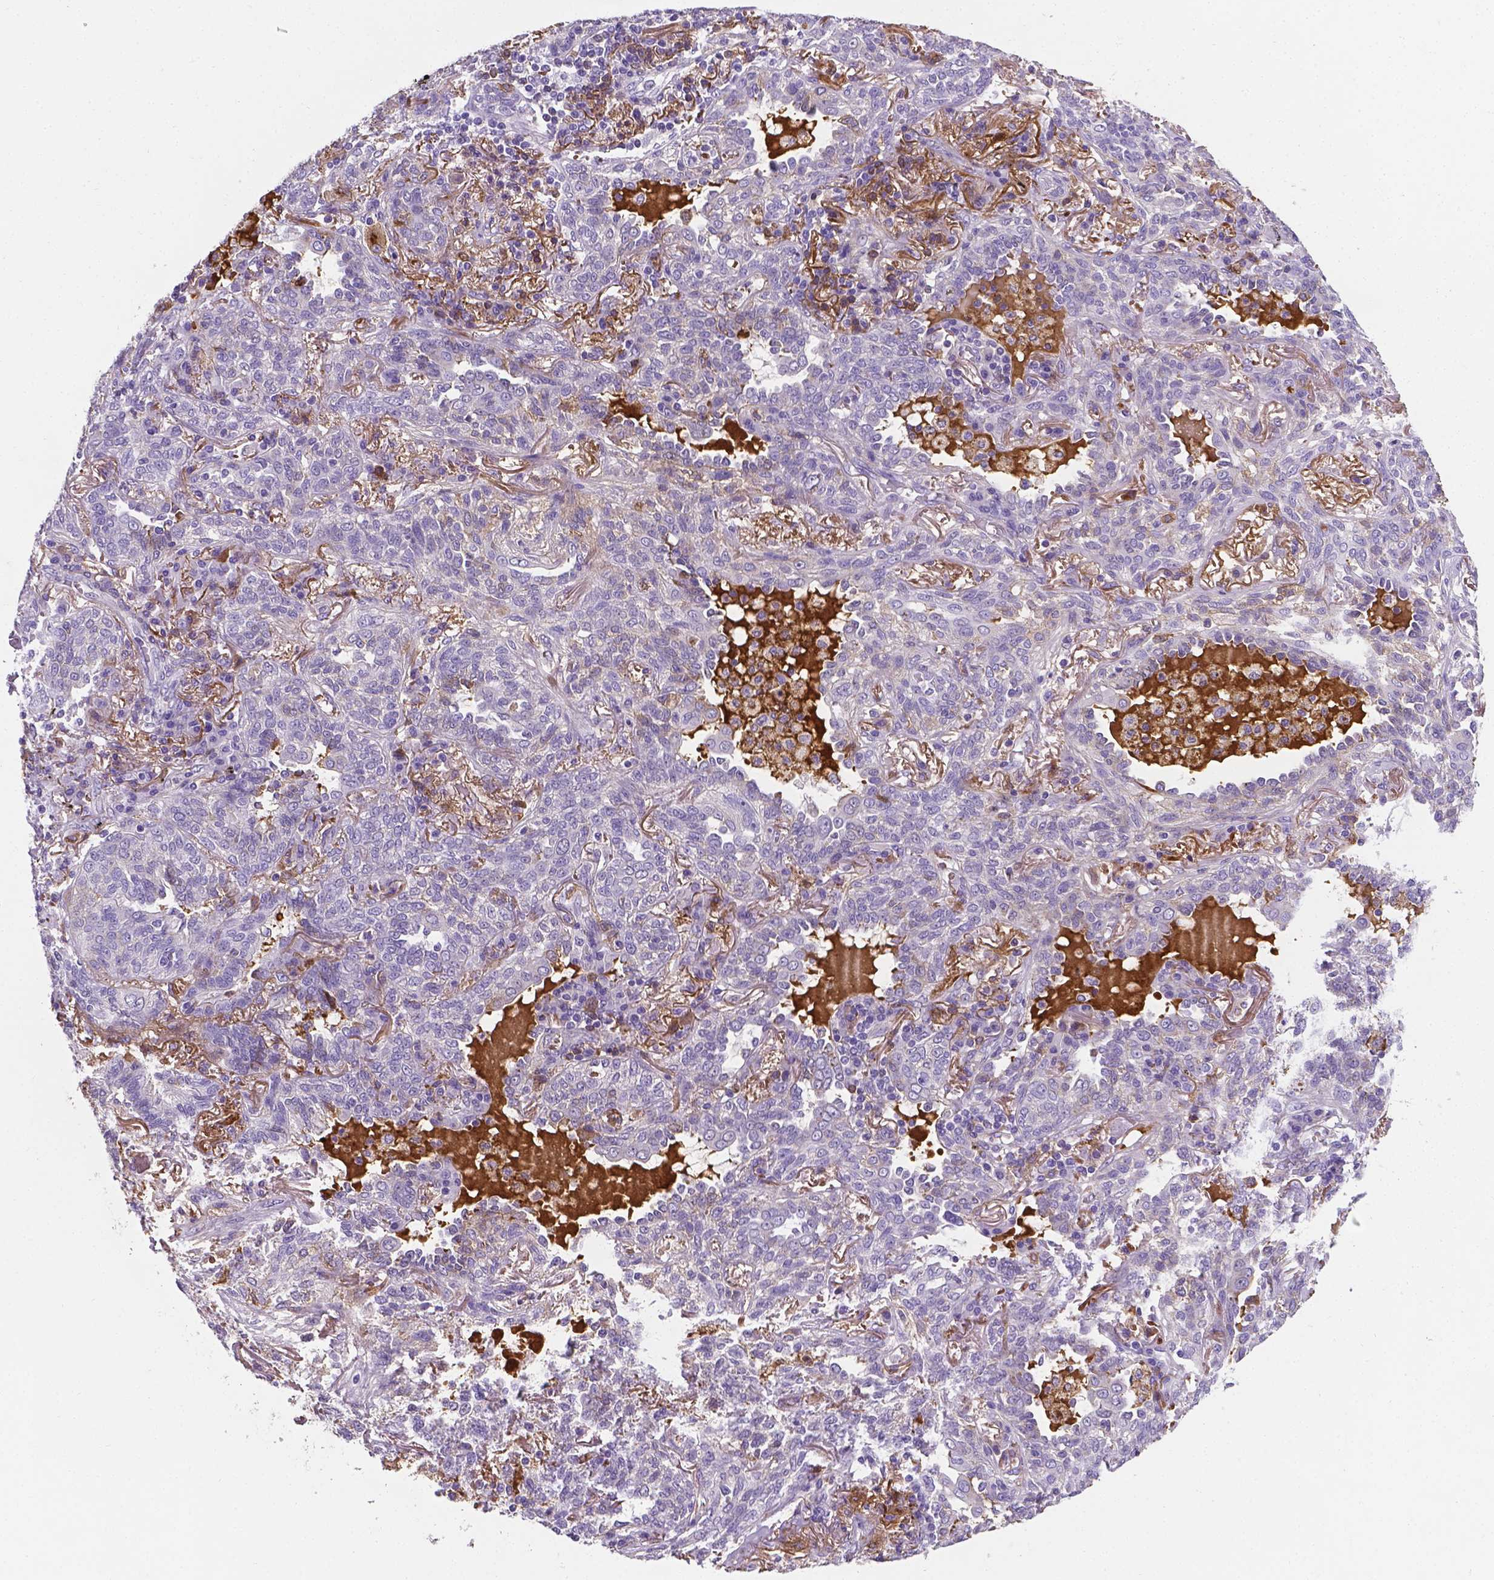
{"staining": {"intensity": "negative", "quantity": "none", "location": "none"}, "tissue": "lung cancer", "cell_type": "Tumor cells", "image_type": "cancer", "snomed": [{"axis": "morphology", "description": "Squamous cell carcinoma, NOS"}, {"axis": "topography", "description": "Lung"}], "caption": "An image of human lung cancer (squamous cell carcinoma) is negative for staining in tumor cells. (IHC, brightfield microscopy, high magnification).", "gene": "APOE", "patient": {"sex": "female", "age": 70}}